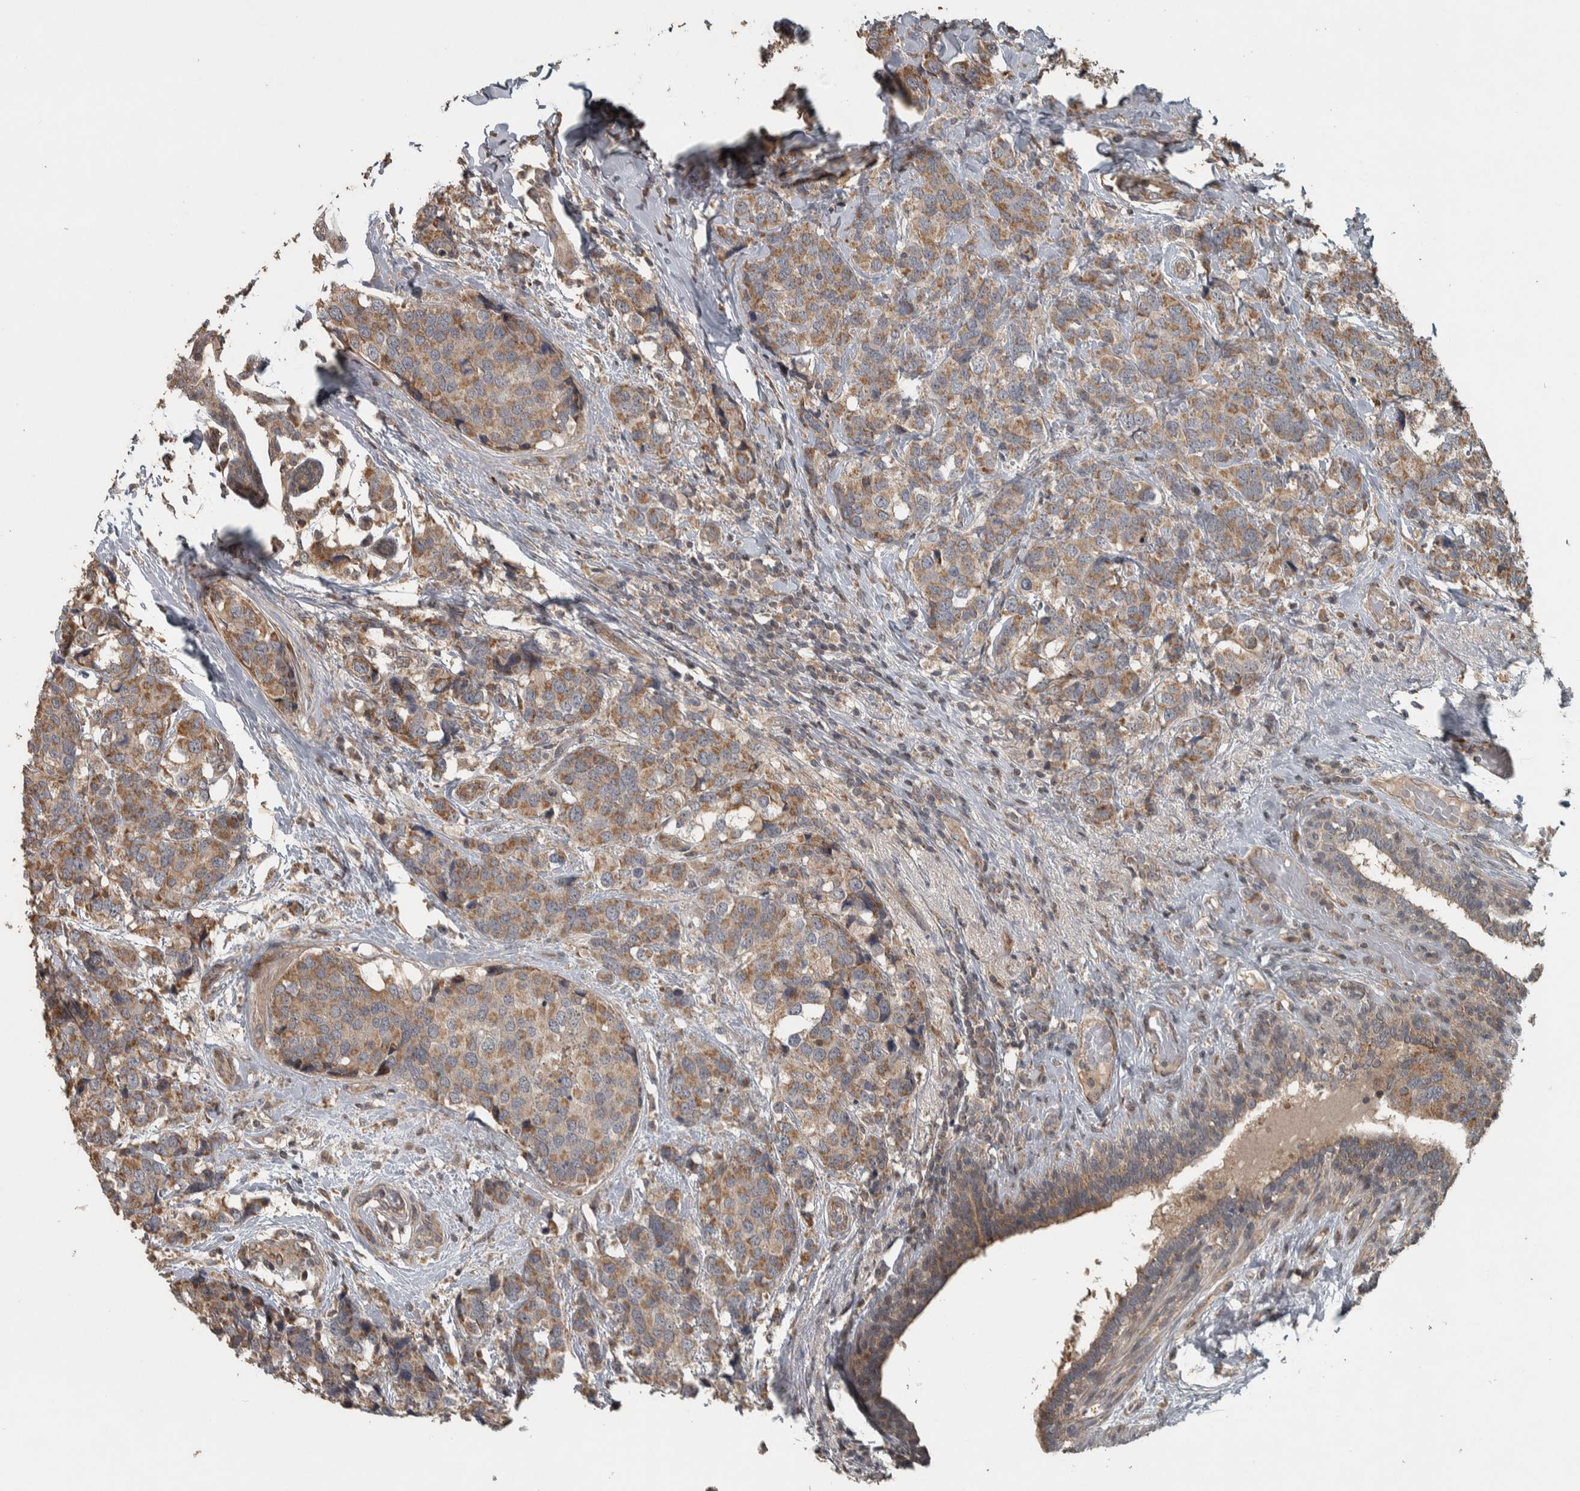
{"staining": {"intensity": "moderate", "quantity": ">75%", "location": "cytoplasmic/membranous"}, "tissue": "breast cancer", "cell_type": "Tumor cells", "image_type": "cancer", "snomed": [{"axis": "morphology", "description": "Lobular carcinoma"}, {"axis": "topography", "description": "Breast"}], "caption": "Breast cancer (lobular carcinoma) stained with a protein marker demonstrates moderate staining in tumor cells.", "gene": "ERAL1", "patient": {"sex": "female", "age": 59}}